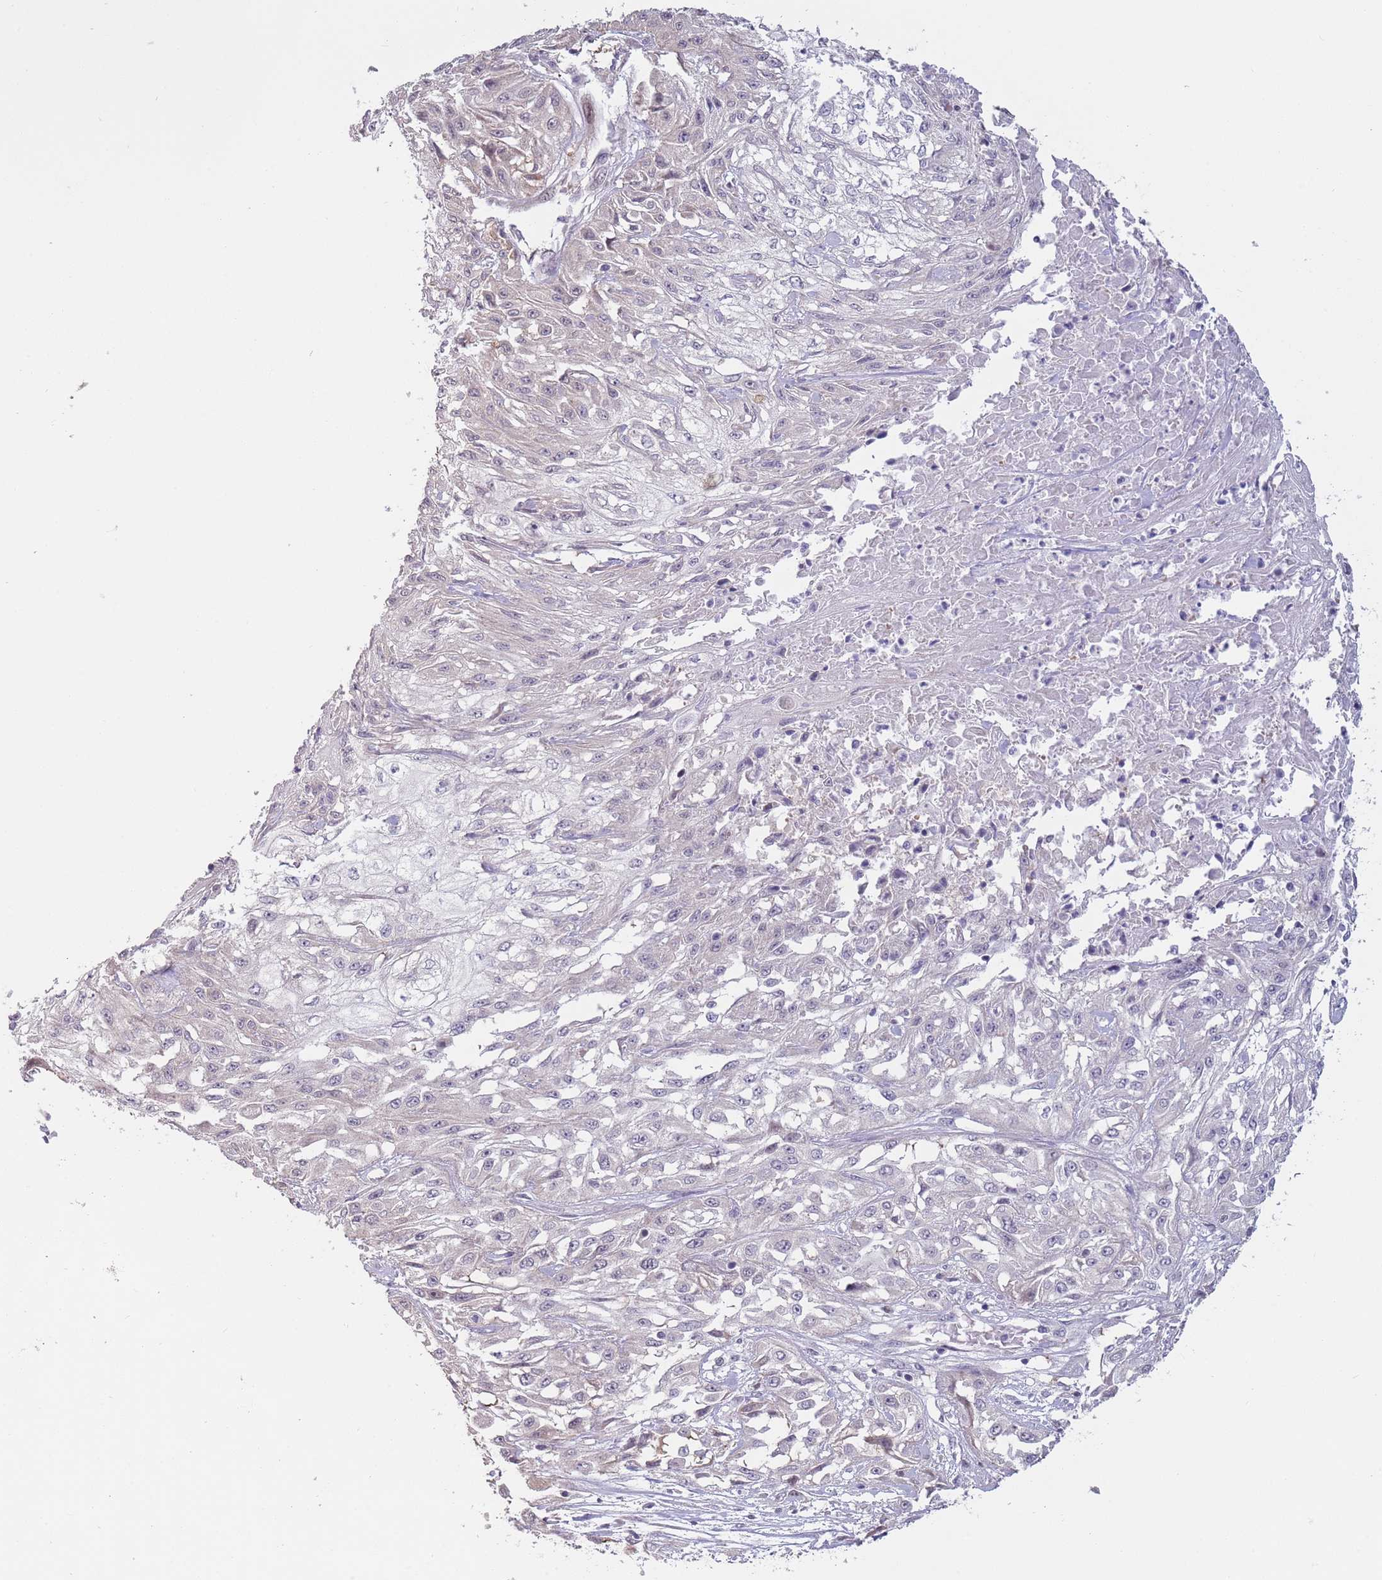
{"staining": {"intensity": "negative", "quantity": "none", "location": "none"}, "tissue": "skin cancer", "cell_type": "Tumor cells", "image_type": "cancer", "snomed": [{"axis": "morphology", "description": "Squamous cell carcinoma, NOS"}, {"axis": "morphology", "description": "Squamous cell carcinoma, metastatic, NOS"}, {"axis": "topography", "description": "Skin"}, {"axis": "topography", "description": "Lymph node"}], "caption": "Immunohistochemistry histopathology image of neoplastic tissue: human skin cancer (squamous cell carcinoma) stained with DAB shows no significant protein staining in tumor cells. (Immunohistochemistry, brightfield microscopy, high magnification).", "gene": "LDHD", "patient": {"sex": "male", "age": 75}}